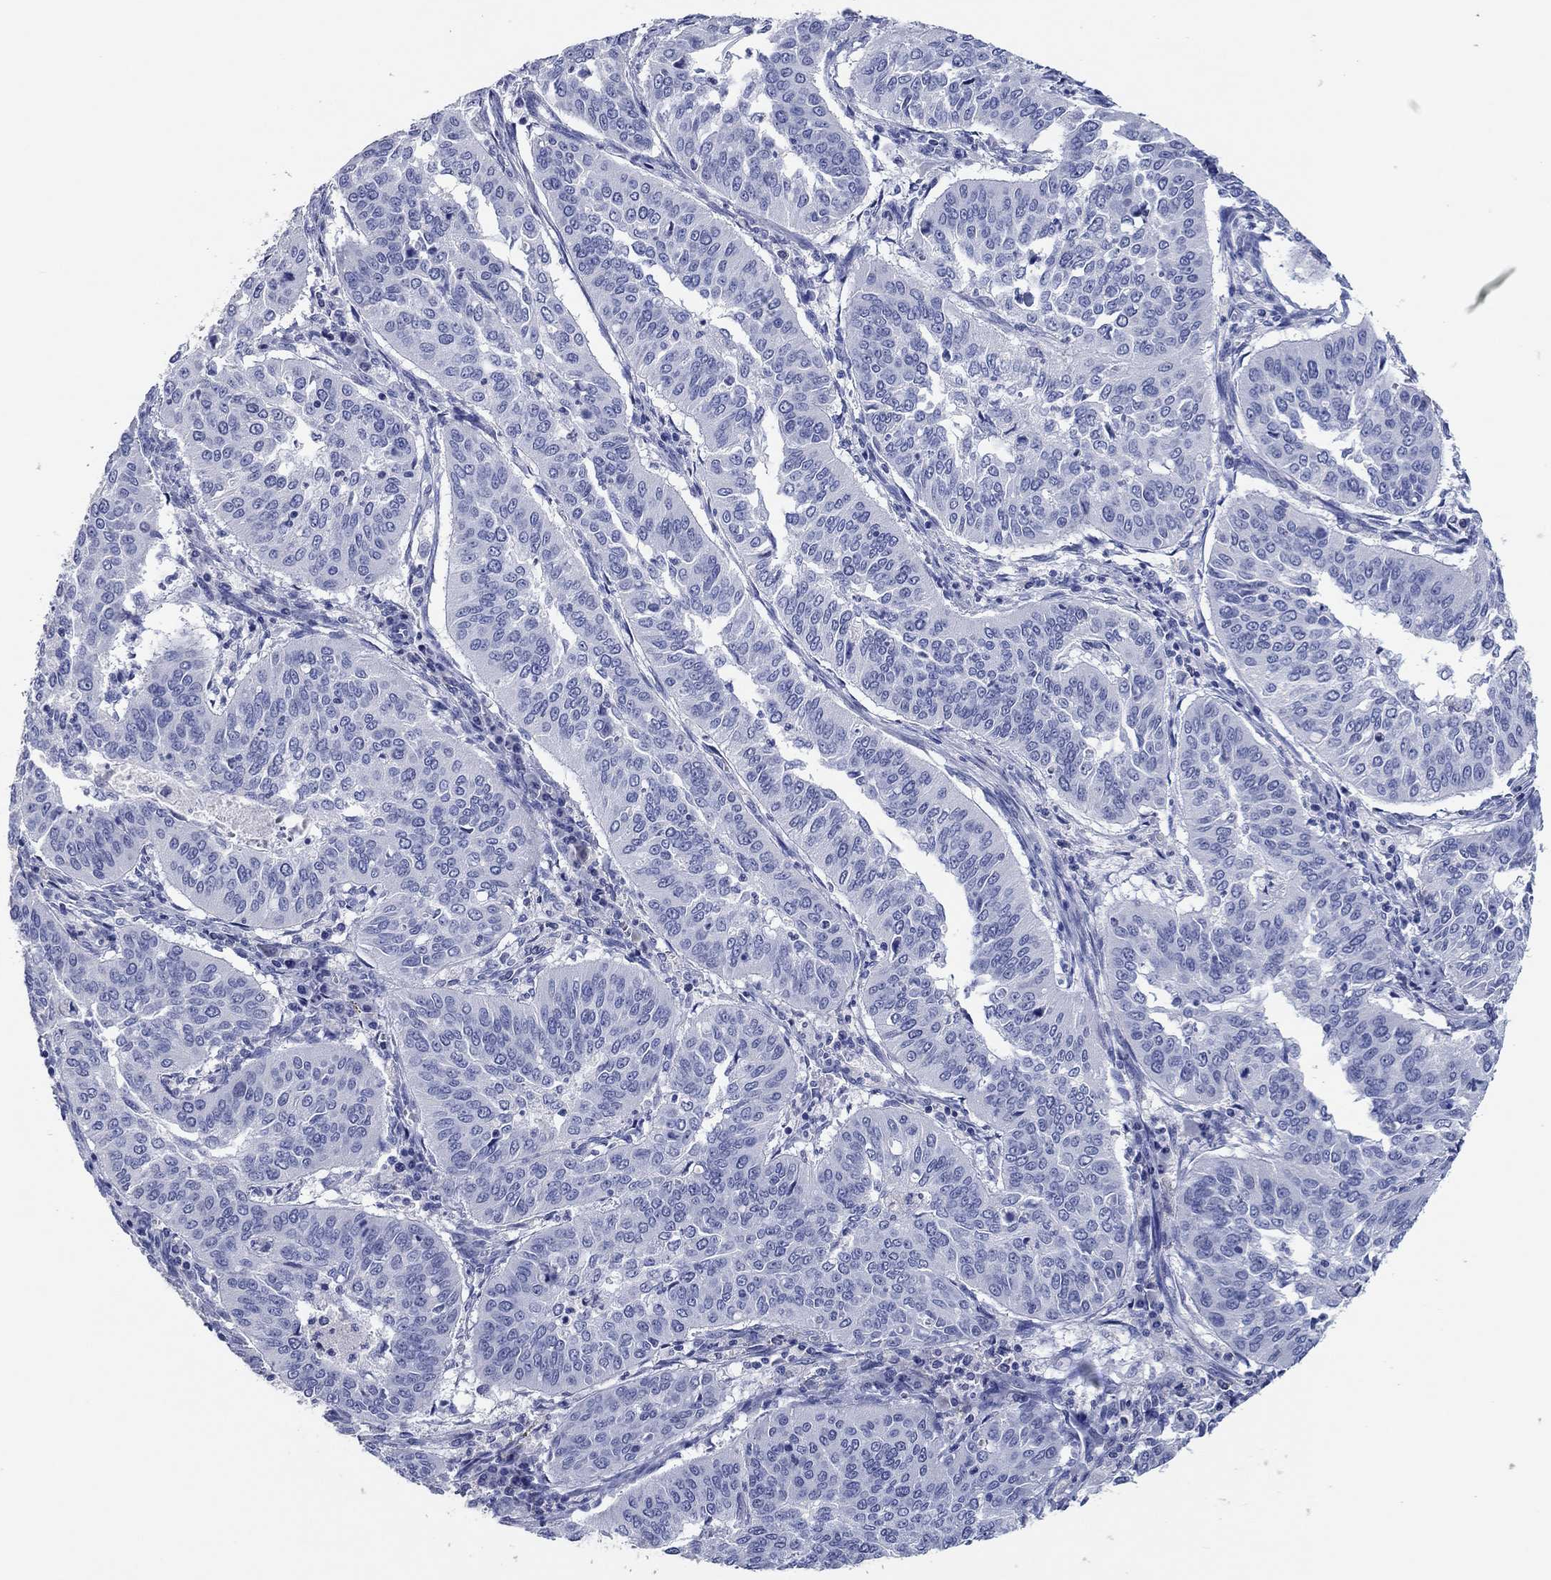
{"staining": {"intensity": "negative", "quantity": "none", "location": "none"}, "tissue": "cervical cancer", "cell_type": "Tumor cells", "image_type": "cancer", "snomed": [{"axis": "morphology", "description": "Normal tissue, NOS"}, {"axis": "morphology", "description": "Squamous cell carcinoma, NOS"}, {"axis": "topography", "description": "Cervix"}], "caption": "High power microscopy image of an immunohistochemistry photomicrograph of cervical squamous cell carcinoma, revealing no significant staining in tumor cells.", "gene": "POU5F1", "patient": {"sex": "female", "age": 39}}